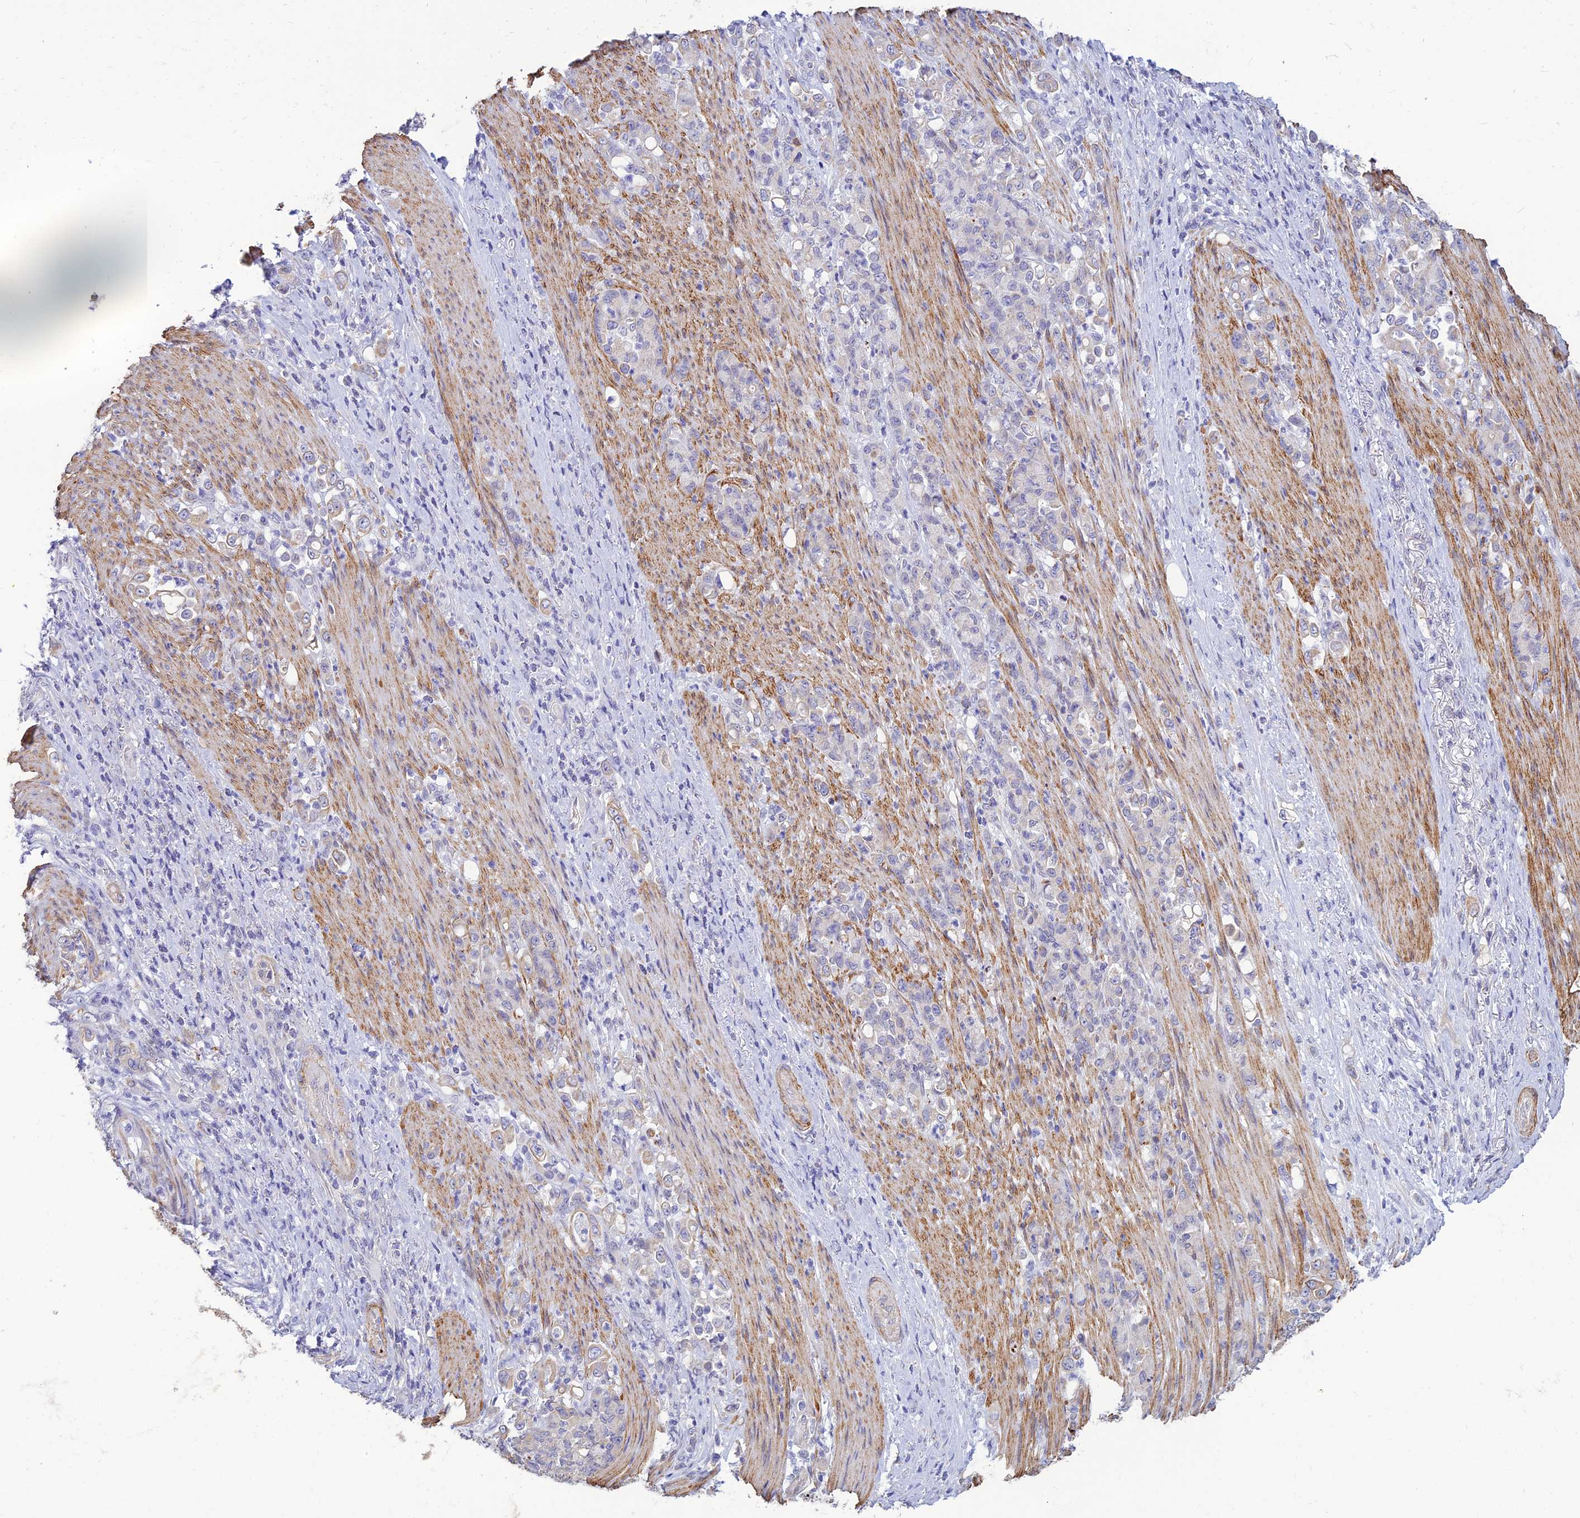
{"staining": {"intensity": "negative", "quantity": "none", "location": "none"}, "tissue": "stomach cancer", "cell_type": "Tumor cells", "image_type": "cancer", "snomed": [{"axis": "morphology", "description": "Normal tissue, NOS"}, {"axis": "morphology", "description": "Adenocarcinoma, NOS"}, {"axis": "topography", "description": "Stomach"}], "caption": "The immunohistochemistry photomicrograph has no significant expression in tumor cells of stomach cancer (adenocarcinoma) tissue.", "gene": "ALDH1L2", "patient": {"sex": "female", "age": 79}}